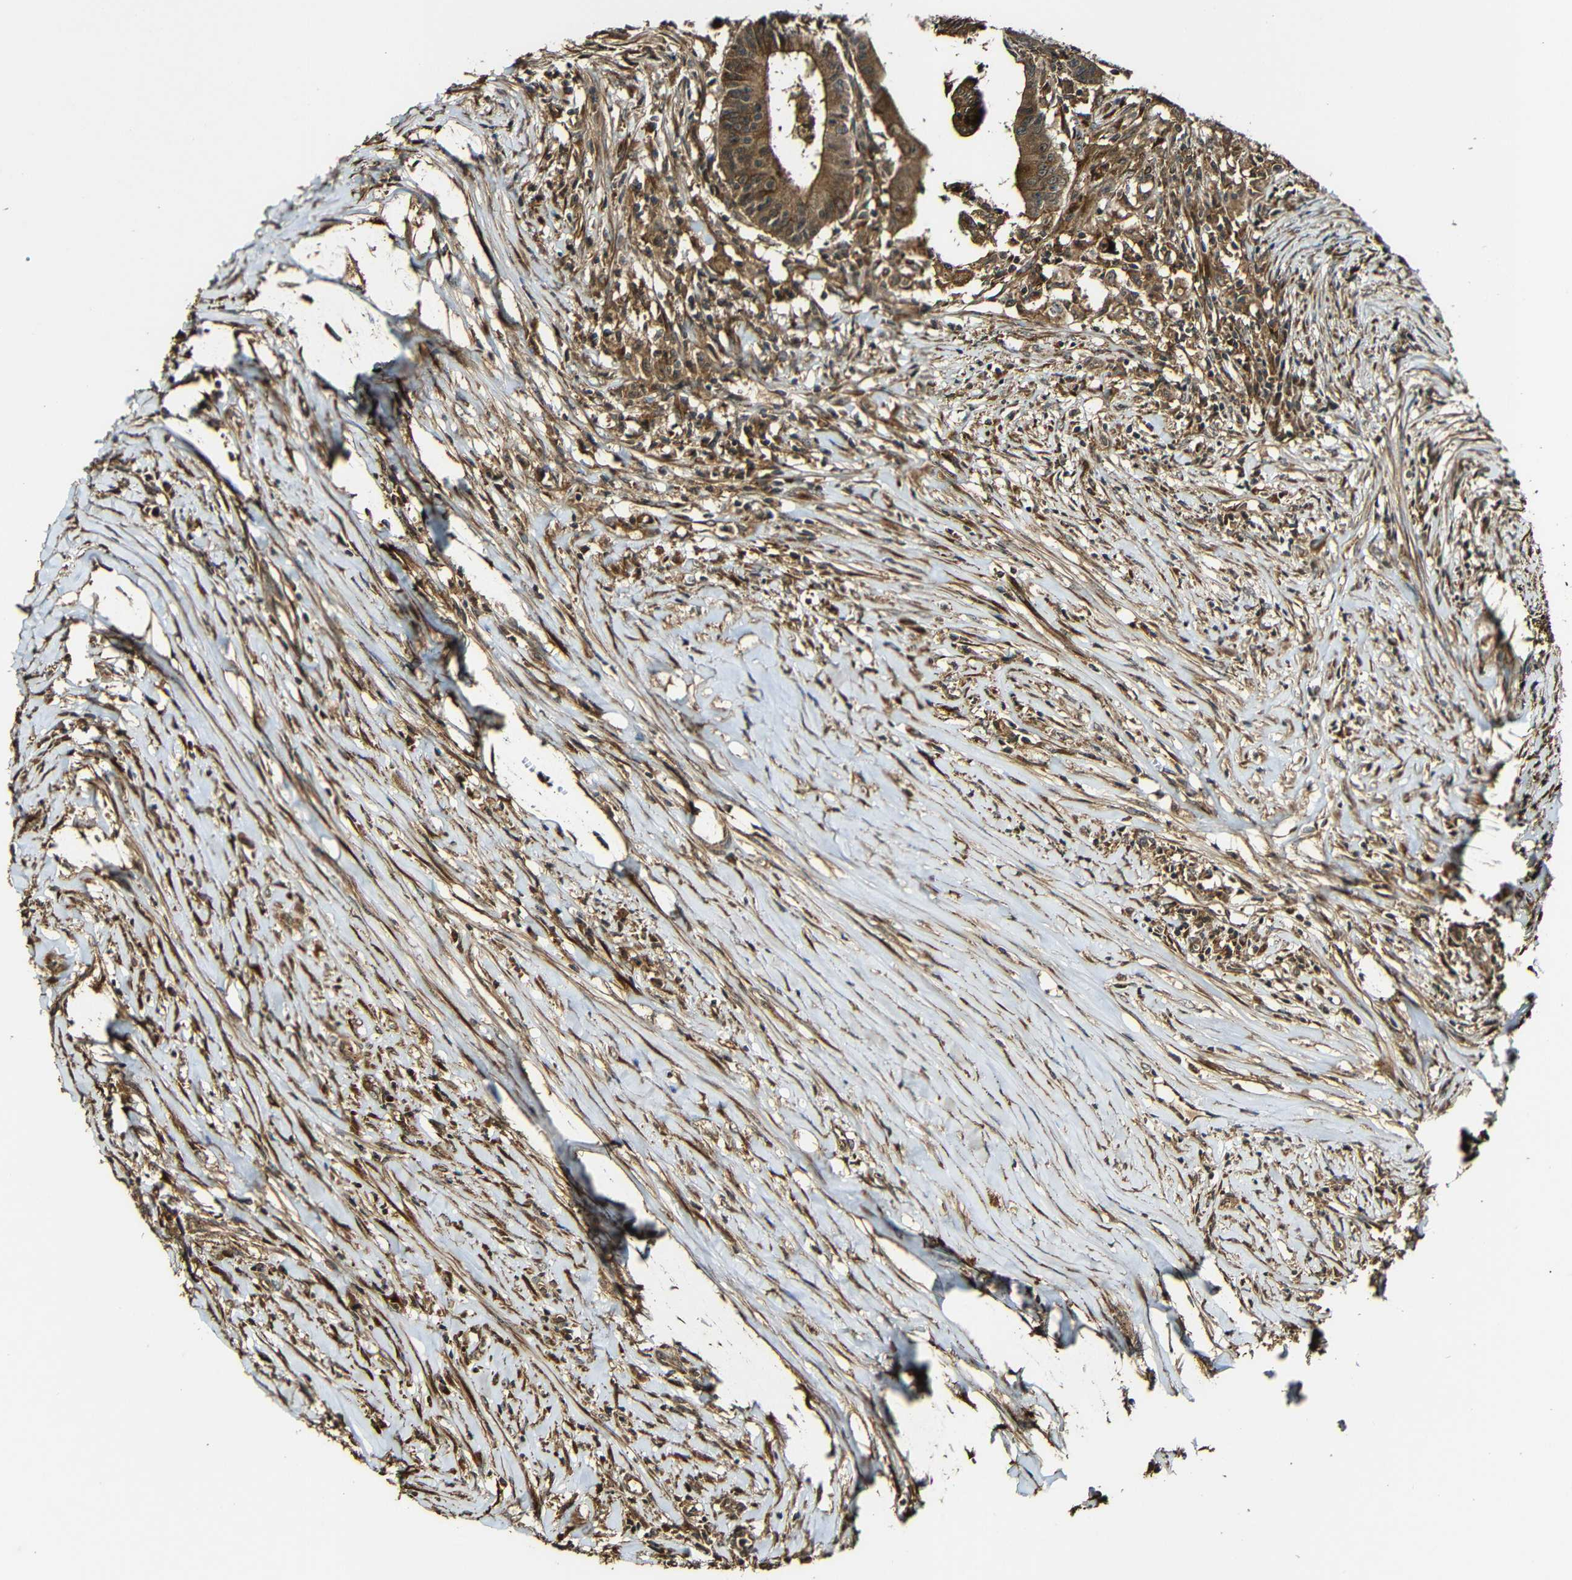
{"staining": {"intensity": "moderate", "quantity": ">75%", "location": "cytoplasmic/membranous"}, "tissue": "colorectal cancer", "cell_type": "Tumor cells", "image_type": "cancer", "snomed": [{"axis": "morphology", "description": "Adenocarcinoma, NOS"}, {"axis": "topography", "description": "Colon"}], "caption": "Protein expression analysis of adenocarcinoma (colorectal) reveals moderate cytoplasmic/membranous positivity in about >75% of tumor cells.", "gene": "CASP8", "patient": {"sex": "male", "age": 45}}